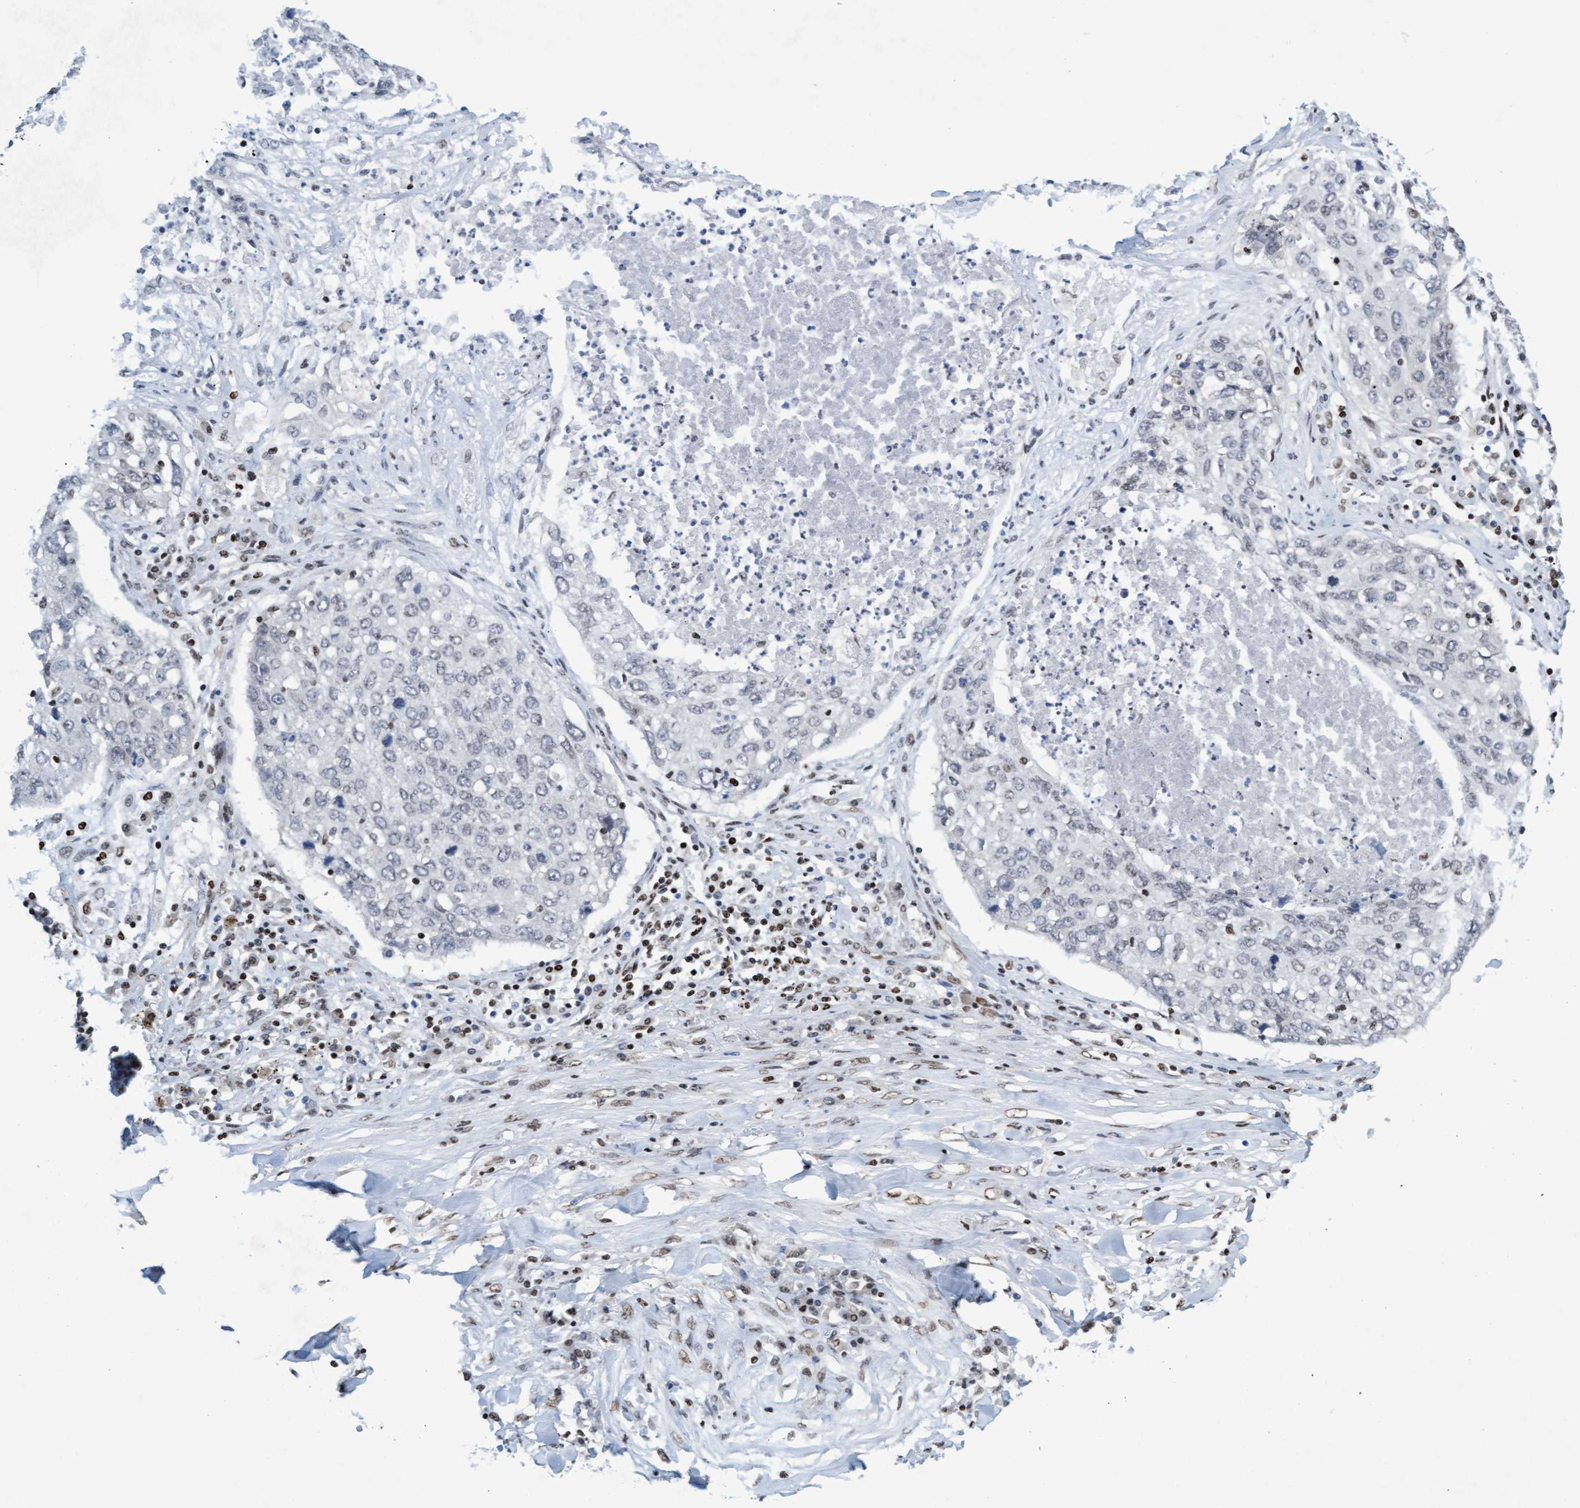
{"staining": {"intensity": "negative", "quantity": "none", "location": "none"}, "tissue": "lung cancer", "cell_type": "Tumor cells", "image_type": "cancer", "snomed": [{"axis": "morphology", "description": "Squamous cell carcinoma, NOS"}, {"axis": "topography", "description": "Lung"}], "caption": "DAB (3,3'-diaminobenzidine) immunohistochemical staining of lung cancer shows no significant positivity in tumor cells.", "gene": "GLRX2", "patient": {"sex": "female", "age": 63}}